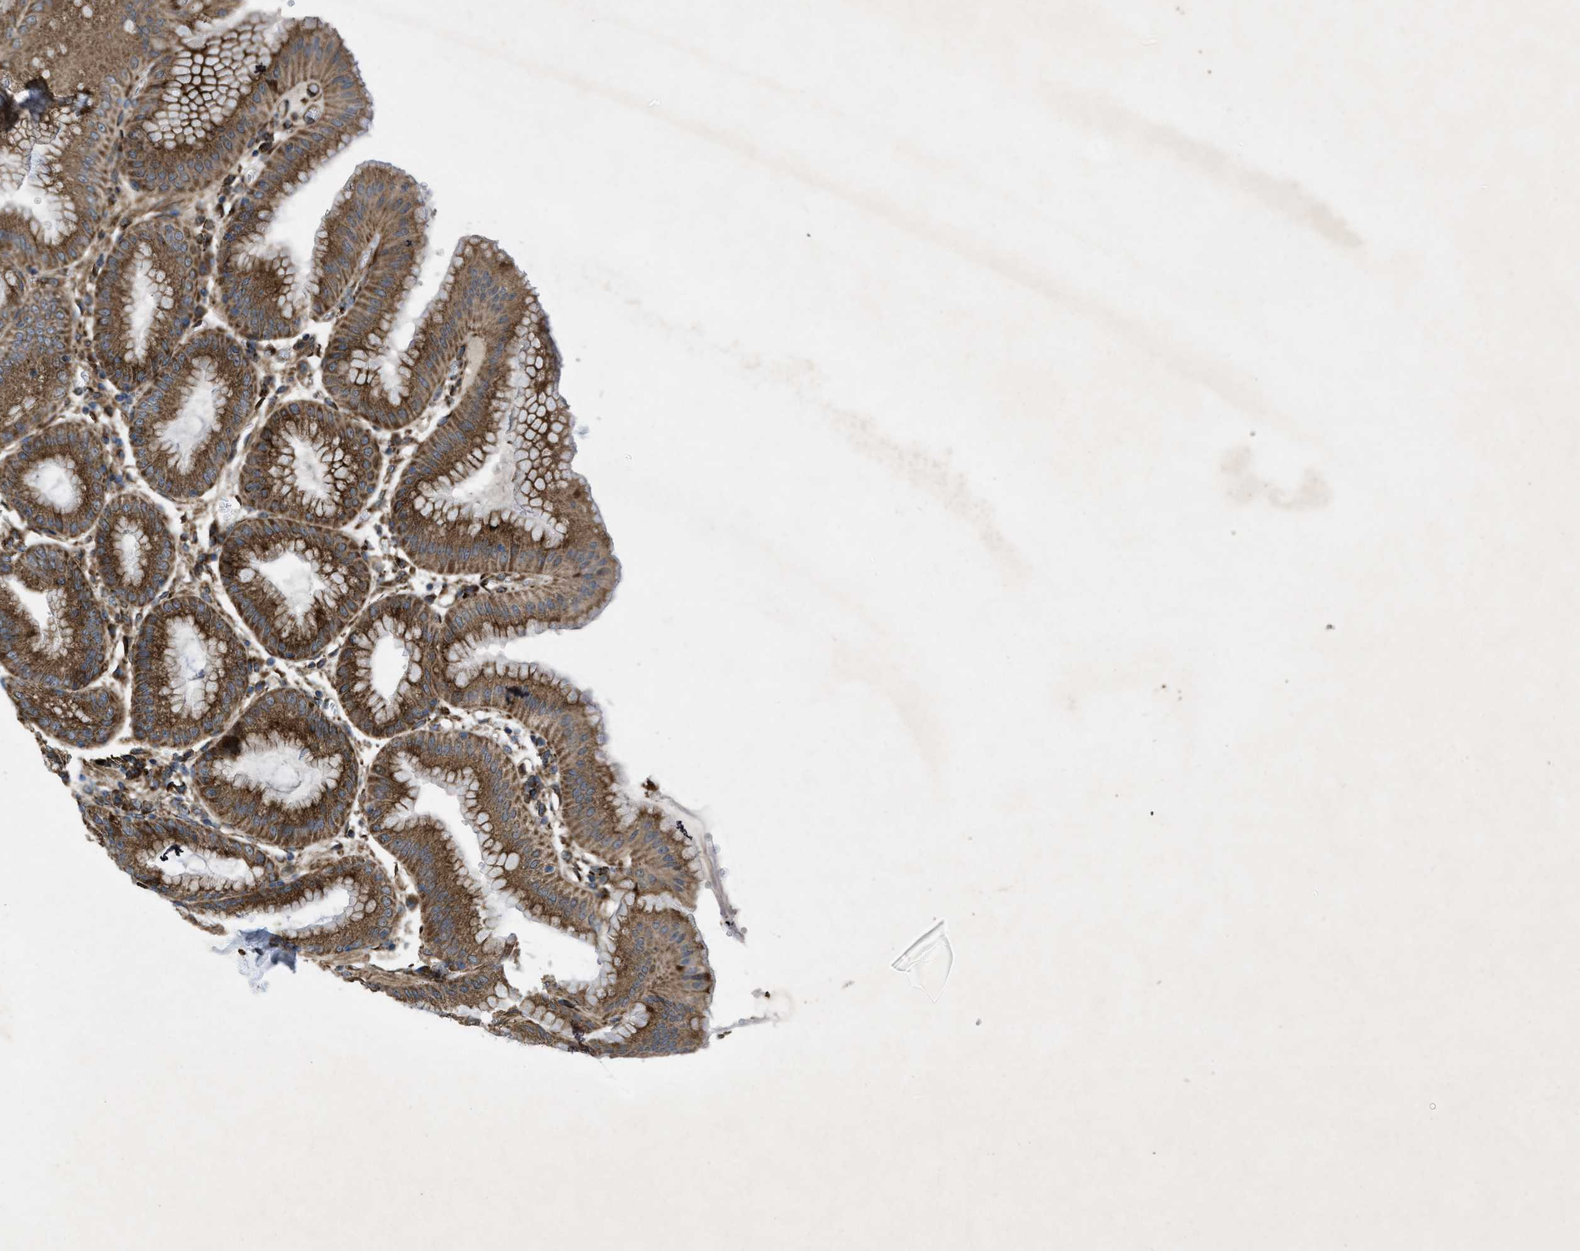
{"staining": {"intensity": "strong", "quantity": ">75%", "location": "cytoplasmic/membranous"}, "tissue": "stomach", "cell_type": "Glandular cells", "image_type": "normal", "snomed": [{"axis": "morphology", "description": "Normal tissue, NOS"}, {"axis": "topography", "description": "Stomach, lower"}], "caption": "Stomach was stained to show a protein in brown. There is high levels of strong cytoplasmic/membranous expression in about >75% of glandular cells. The staining is performed using DAB (3,3'-diaminobenzidine) brown chromogen to label protein expression. The nuclei are counter-stained blue using hematoxylin.", "gene": "PER3", "patient": {"sex": "male", "age": 71}}